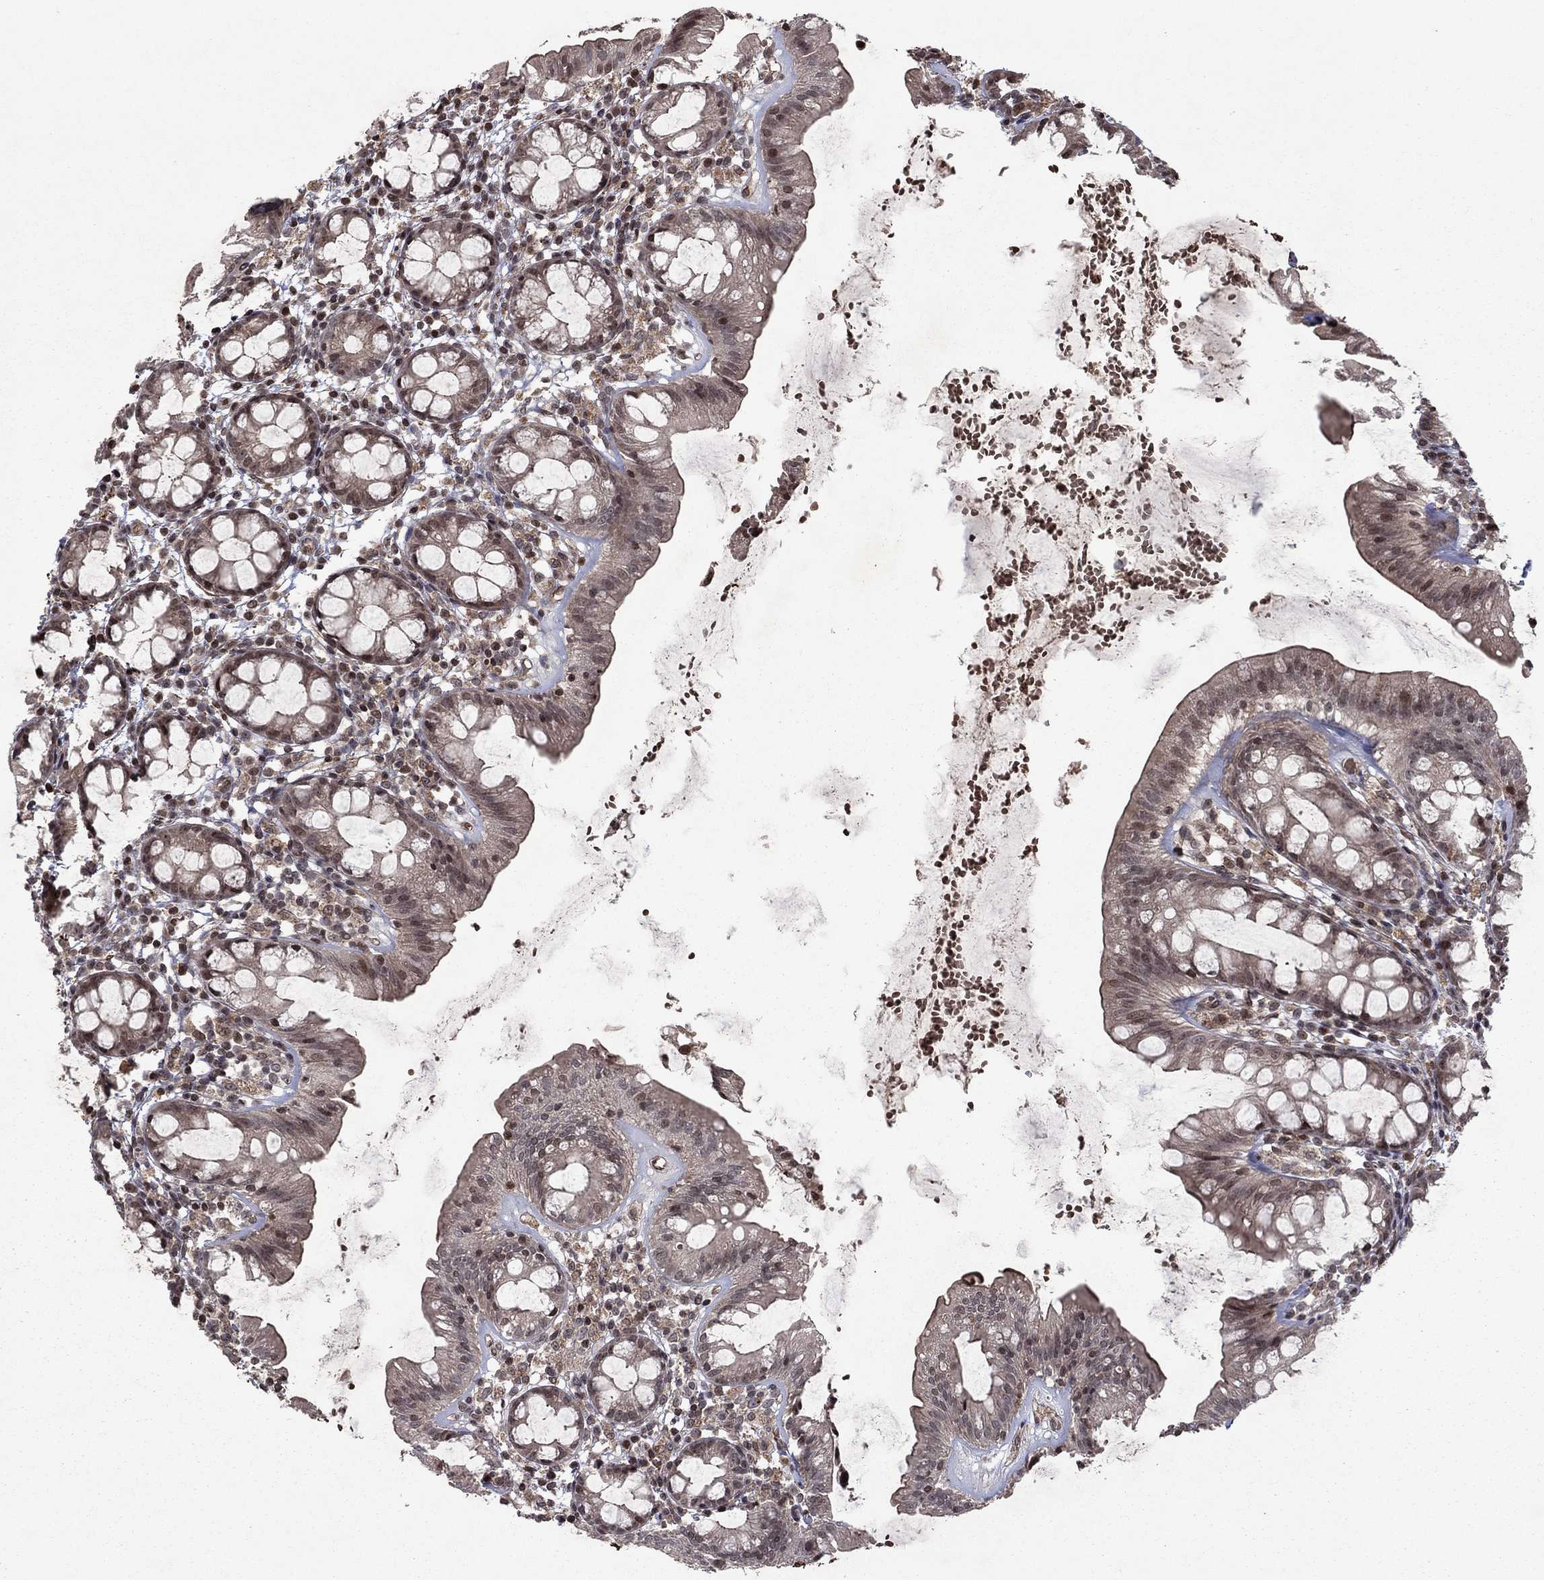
{"staining": {"intensity": "moderate", "quantity": "25%-75%", "location": "cytoplasmic/membranous,nuclear"}, "tissue": "rectum", "cell_type": "Glandular cells", "image_type": "normal", "snomed": [{"axis": "morphology", "description": "Normal tissue, NOS"}, {"axis": "topography", "description": "Rectum"}], "caption": "Immunohistochemistry micrograph of unremarkable rectum stained for a protein (brown), which exhibits medium levels of moderate cytoplasmic/membranous,nuclear positivity in approximately 25%-75% of glandular cells.", "gene": "SORBS1", "patient": {"sex": "male", "age": 57}}